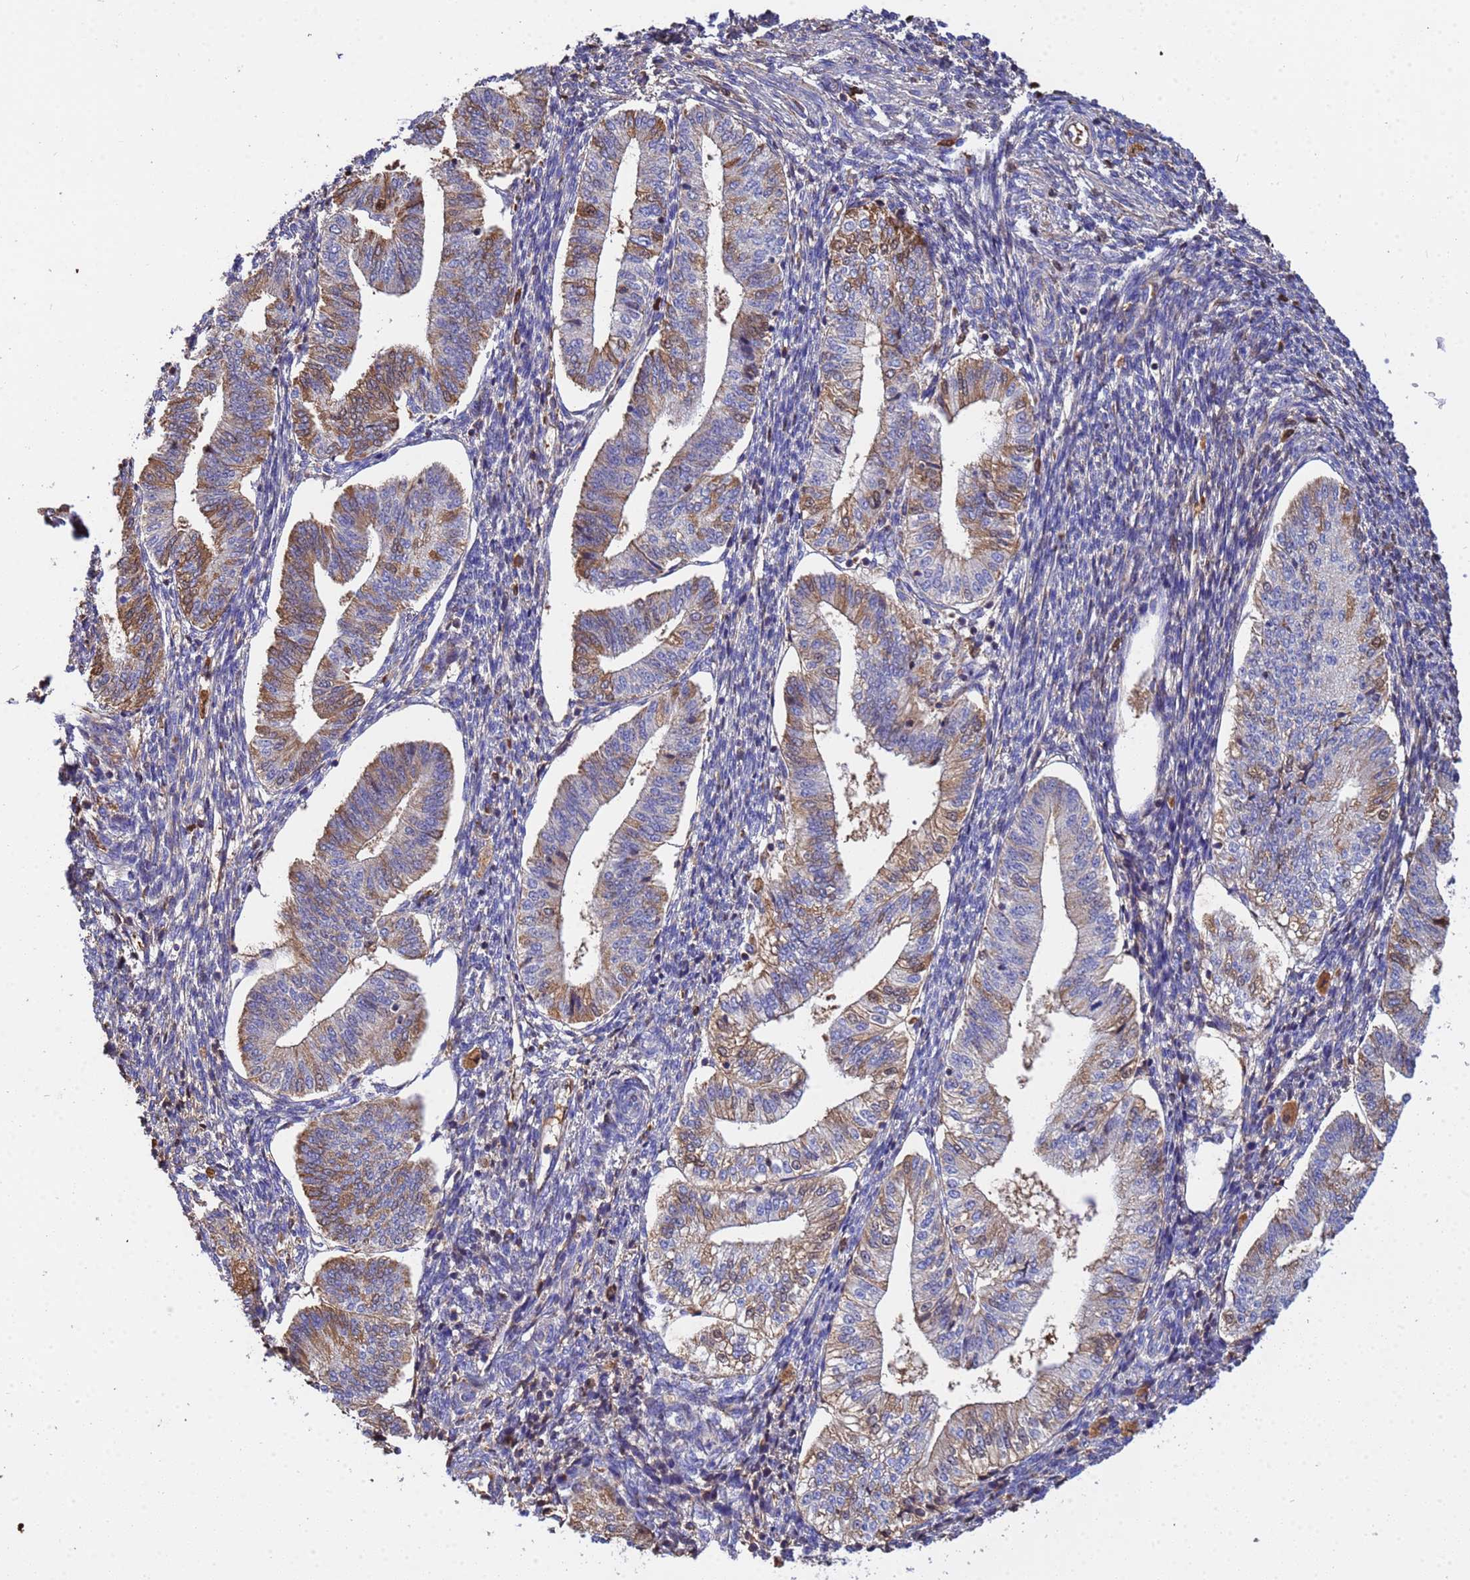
{"staining": {"intensity": "weak", "quantity": "<25%", "location": "cytoplasmic/membranous"}, "tissue": "endometrium", "cell_type": "Cells in endometrial stroma", "image_type": "normal", "snomed": [{"axis": "morphology", "description": "Normal tissue, NOS"}, {"axis": "topography", "description": "Endometrium"}], "caption": "This is an IHC histopathology image of unremarkable endometrium. There is no expression in cells in endometrial stroma.", "gene": "GLUD1", "patient": {"sex": "female", "age": 34}}